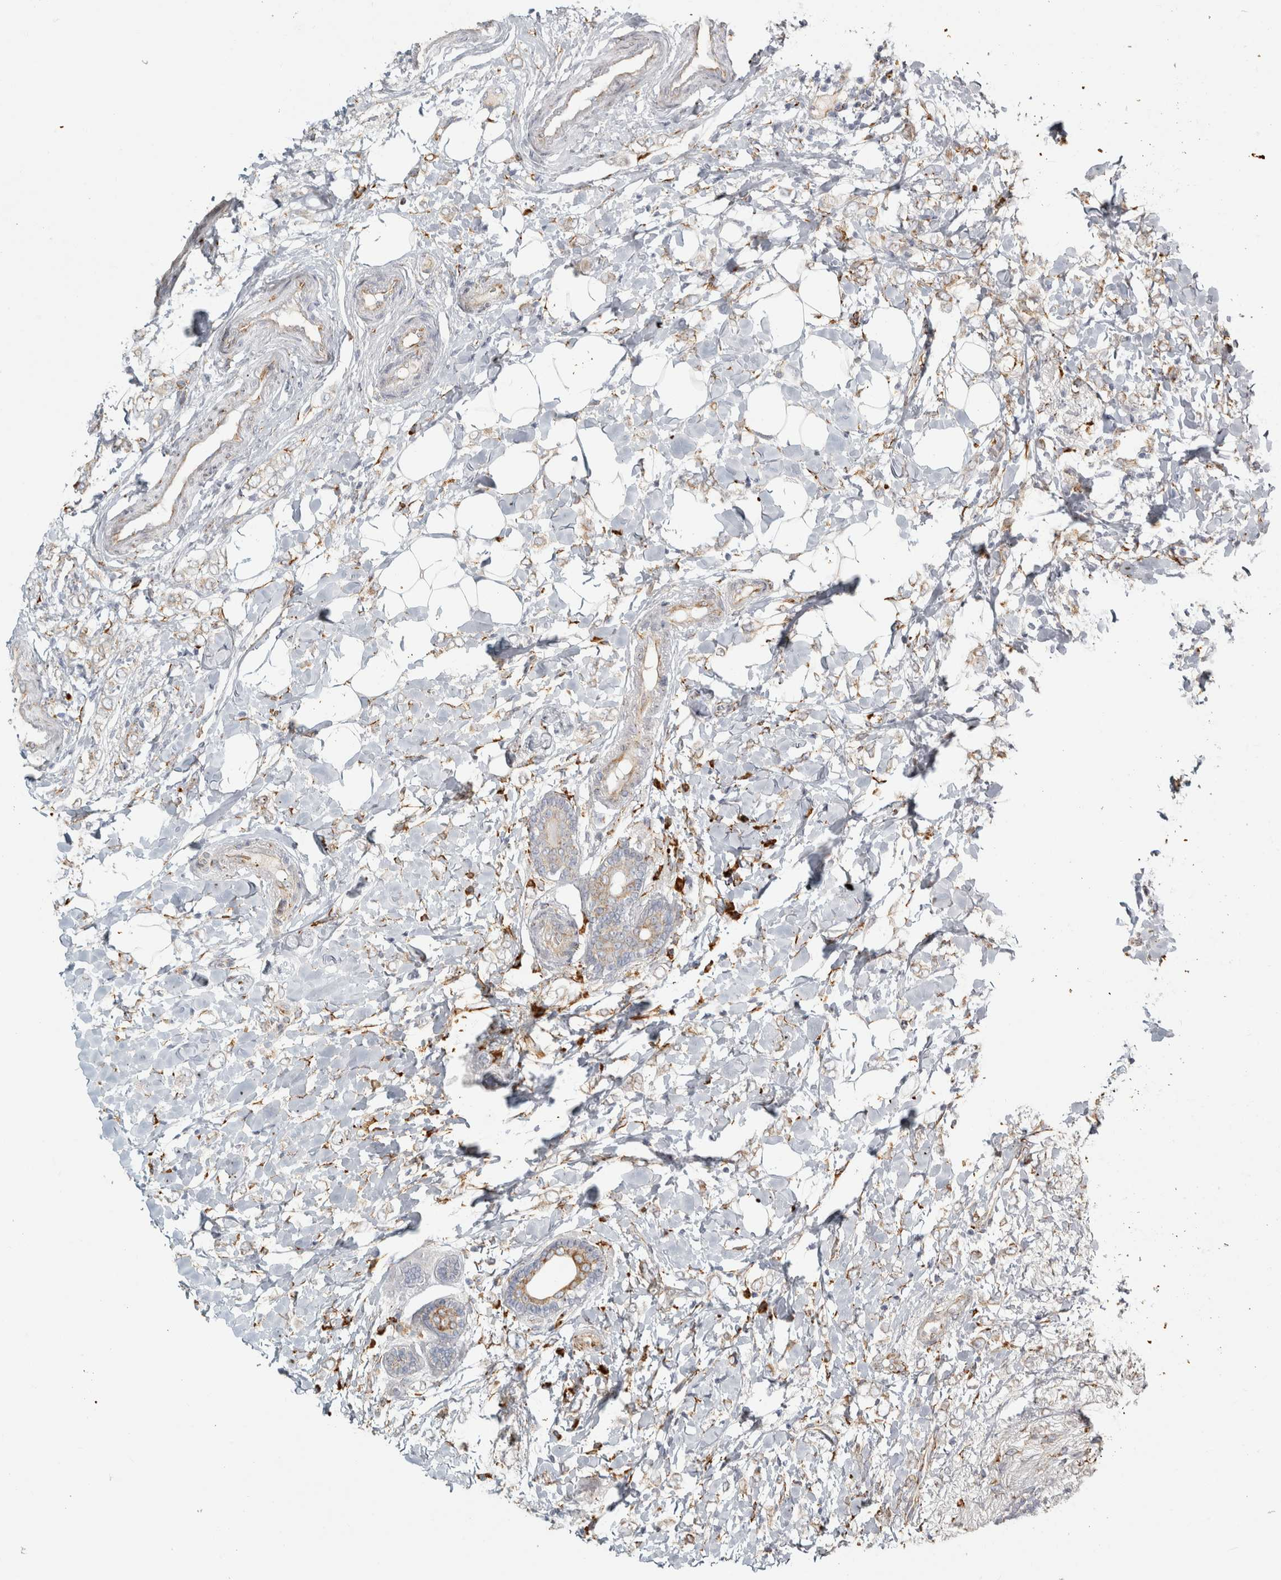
{"staining": {"intensity": "moderate", "quantity": "25%-75%", "location": "cytoplasmic/membranous"}, "tissue": "breast cancer", "cell_type": "Tumor cells", "image_type": "cancer", "snomed": [{"axis": "morphology", "description": "Normal tissue, NOS"}, {"axis": "morphology", "description": "Lobular carcinoma"}, {"axis": "topography", "description": "Breast"}], "caption": "The histopathology image shows immunohistochemical staining of breast lobular carcinoma. There is moderate cytoplasmic/membranous positivity is present in about 25%-75% of tumor cells.", "gene": "OSTN", "patient": {"sex": "female", "age": 47}}